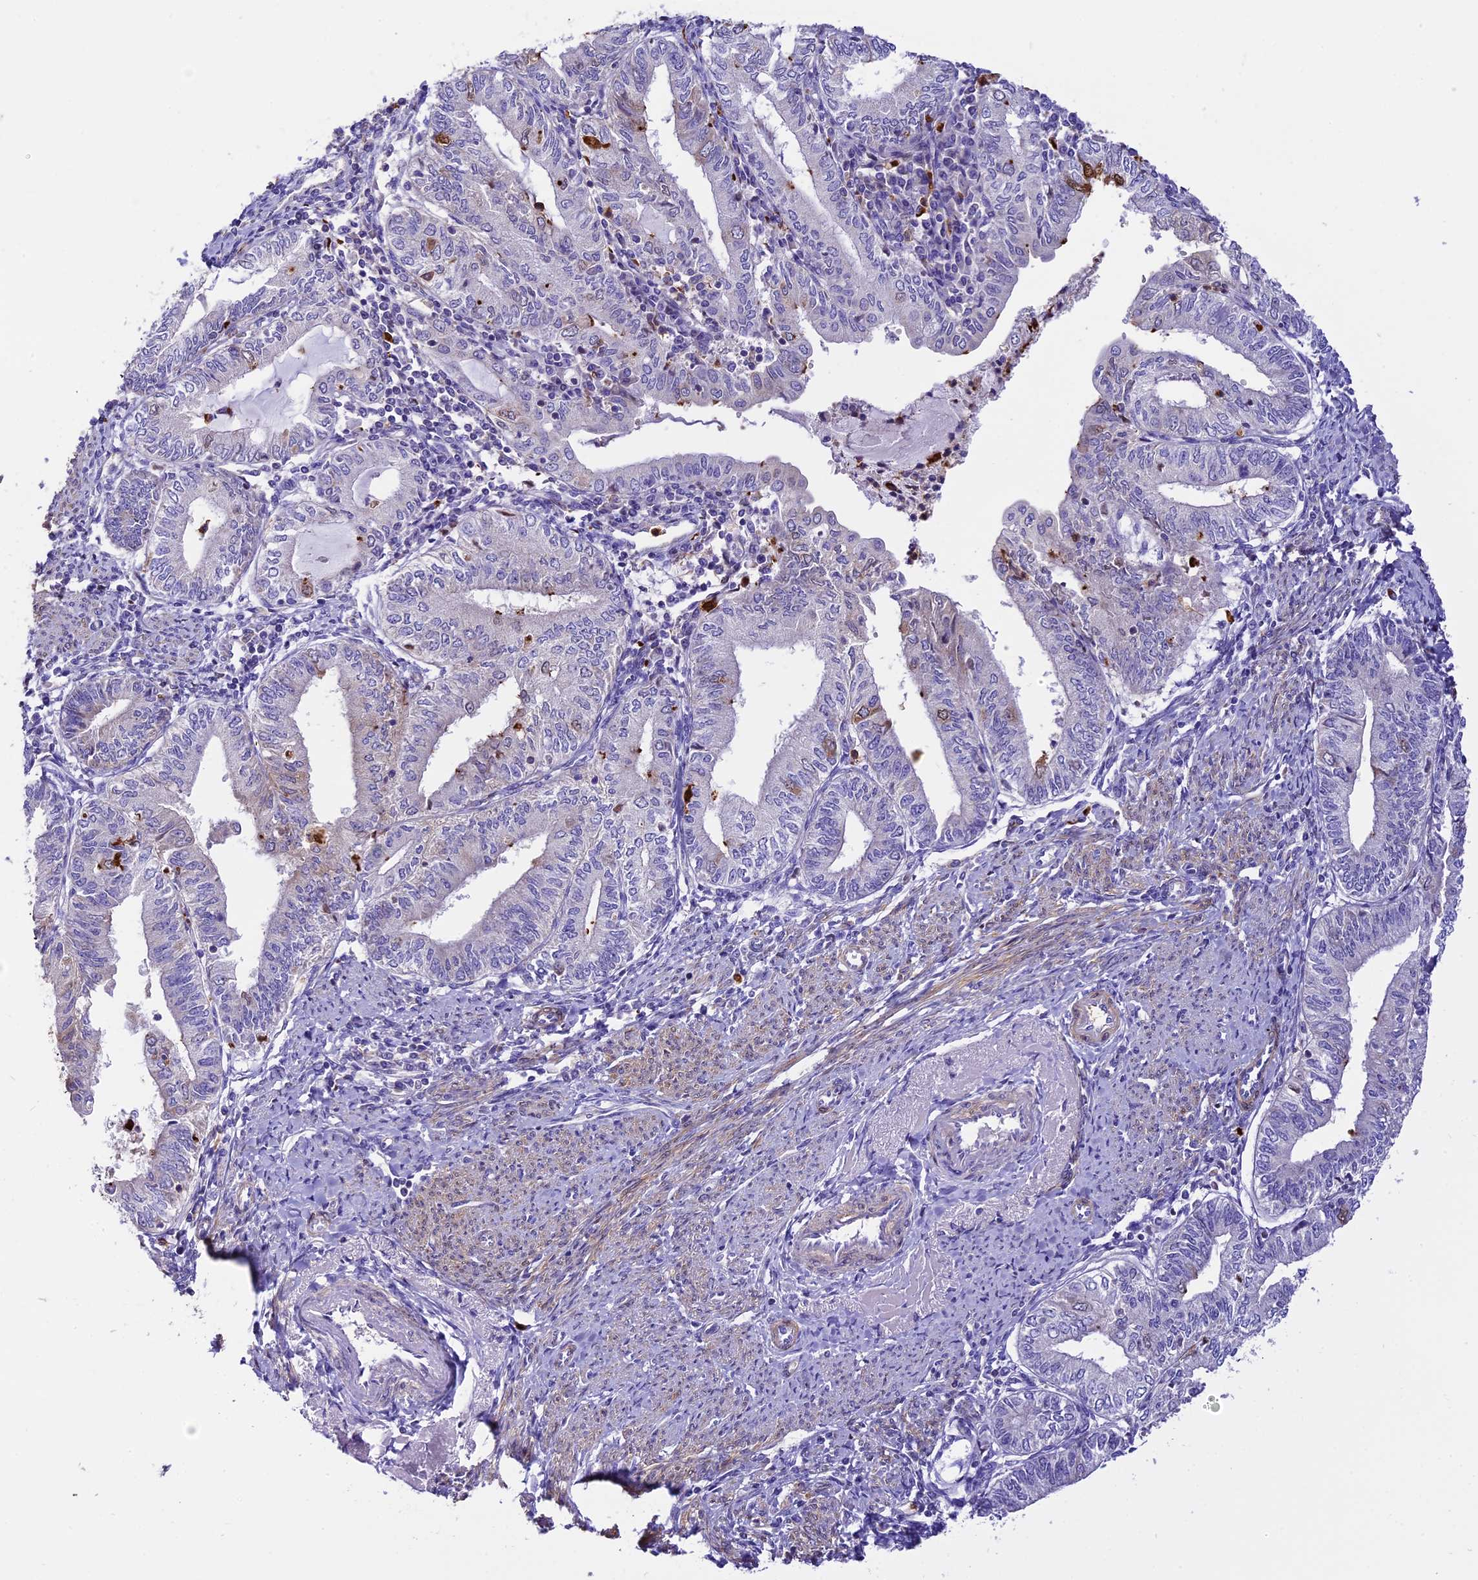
{"staining": {"intensity": "moderate", "quantity": "<25%", "location": "cytoplasmic/membranous,nuclear"}, "tissue": "endometrial cancer", "cell_type": "Tumor cells", "image_type": "cancer", "snomed": [{"axis": "morphology", "description": "Adenocarcinoma, NOS"}, {"axis": "topography", "description": "Endometrium"}], "caption": "Protein analysis of adenocarcinoma (endometrial) tissue exhibits moderate cytoplasmic/membranous and nuclear positivity in approximately <25% of tumor cells.", "gene": "MAP3K7CL", "patient": {"sex": "female", "age": 66}}